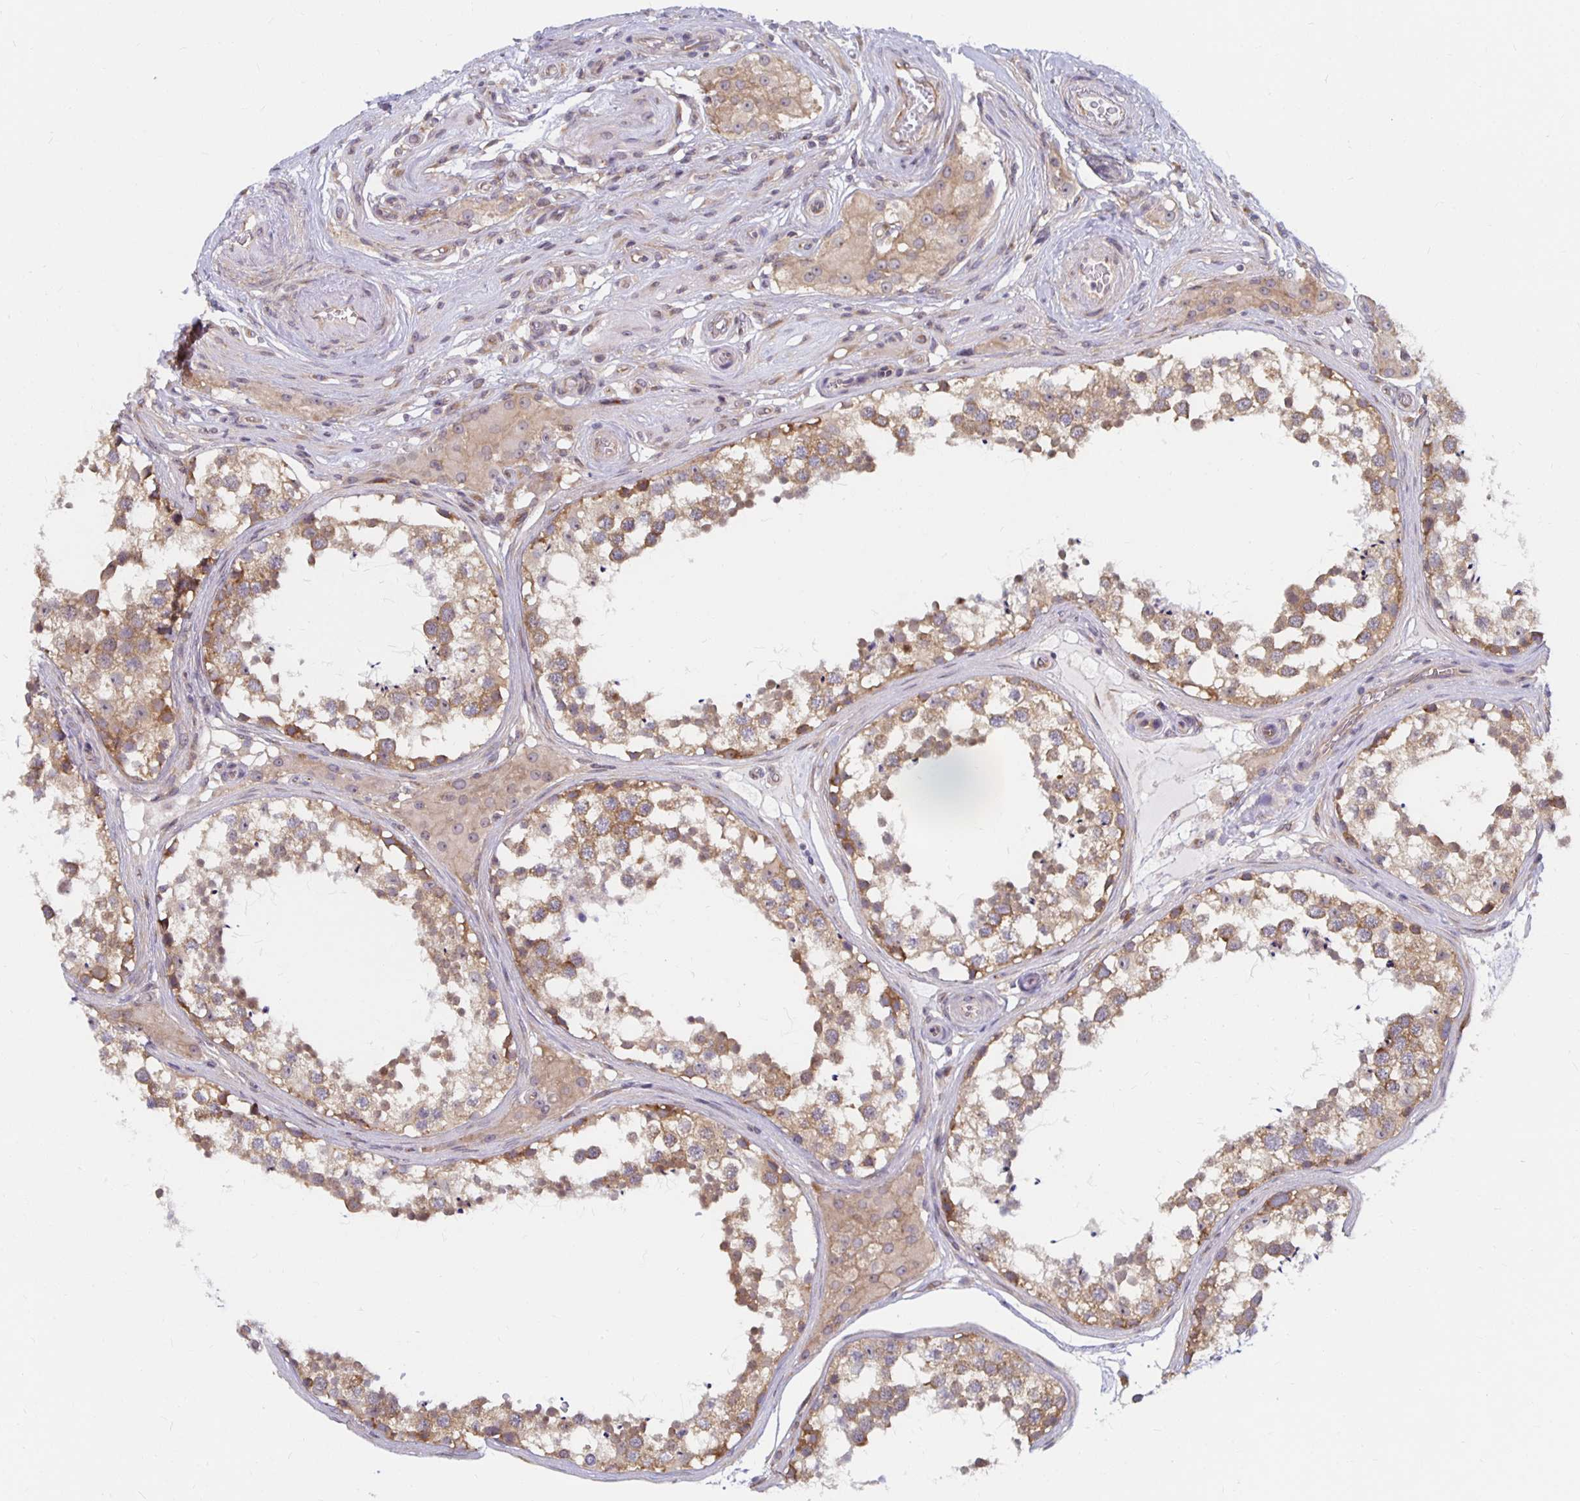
{"staining": {"intensity": "moderate", "quantity": ">75%", "location": "cytoplasmic/membranous"}, "tissue": "testis", "cell_type": "Cells in seminiferous ducts", "image_type": "normal", "snomed": [{"axis": "morphology", "description": "Normal tissue, NOS"}, {"axis": "morphology", "description": "Seminoma, NOS"}, {"axis": "topography", "description": "Testis"}], "caption": "Immunohistochemical staining of normal human testis exhibits >75% levels of moderate cytoplasmic/membranous protein expression in approximately >75% of cells in seminiferous ducts.", "gene": "PDAP1", "patient": {"sex": "male", "age": 65}}